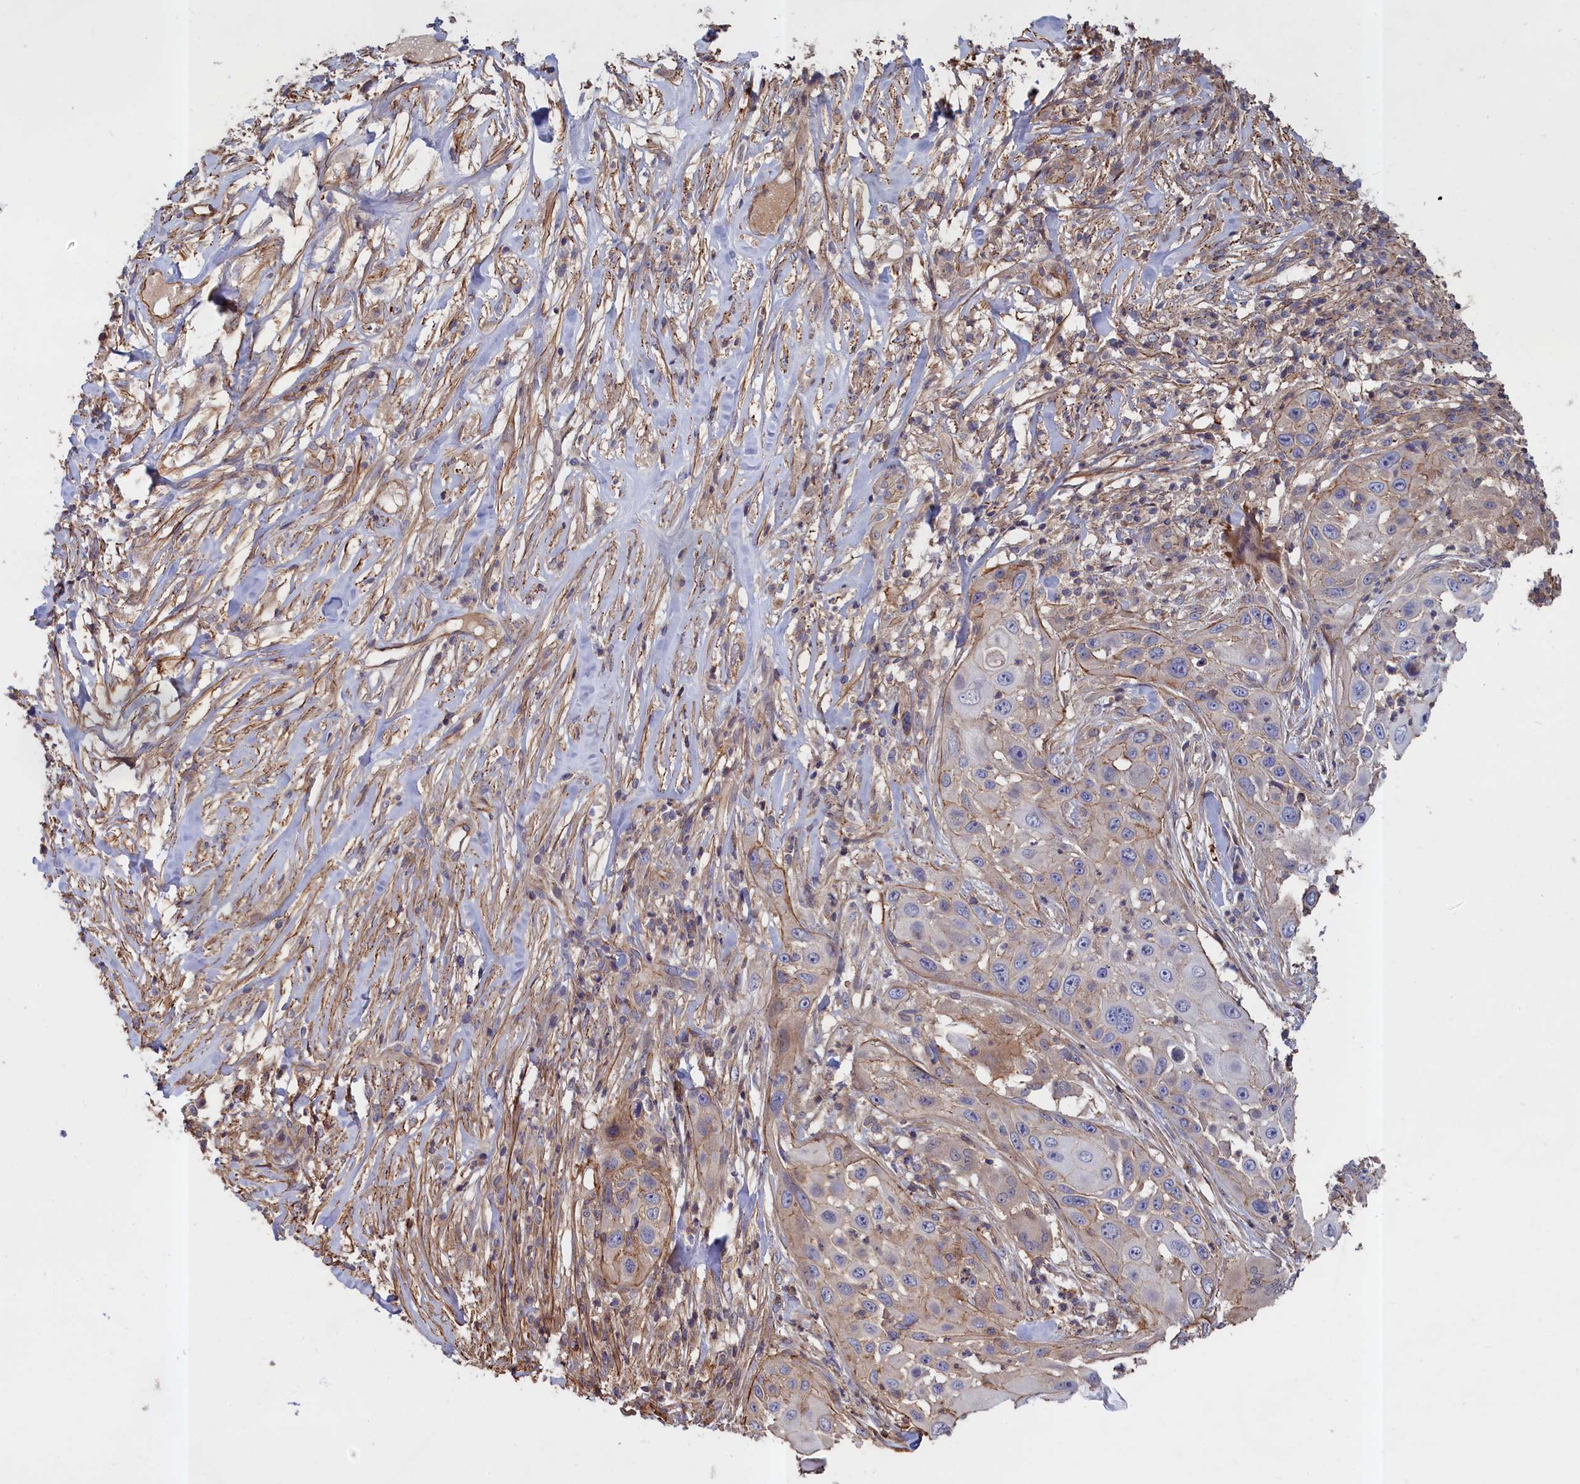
{"staining": {"intensity": "weak", "quantity": "25%-75%", "location": "cytoplasmic/membranous"}, "tissue": "skin cancer", "cell_type": "Tumor cells", "image_type": "cancer", "snomed": [{"axis": "morphology", "description": "Squamous cell carcinoma, NOS"}, {"axis": "topography", "description": "Skin"}], "caption": "About 25%-75% of tumor cells in human squamous cell carcinoma (skin) show weak cytoplasmic/membranous protein positivity as visualized by brown immunohistochemical staining.", "gene": "ANKRD27", "patient": {"sex": "female", "age": 44}}